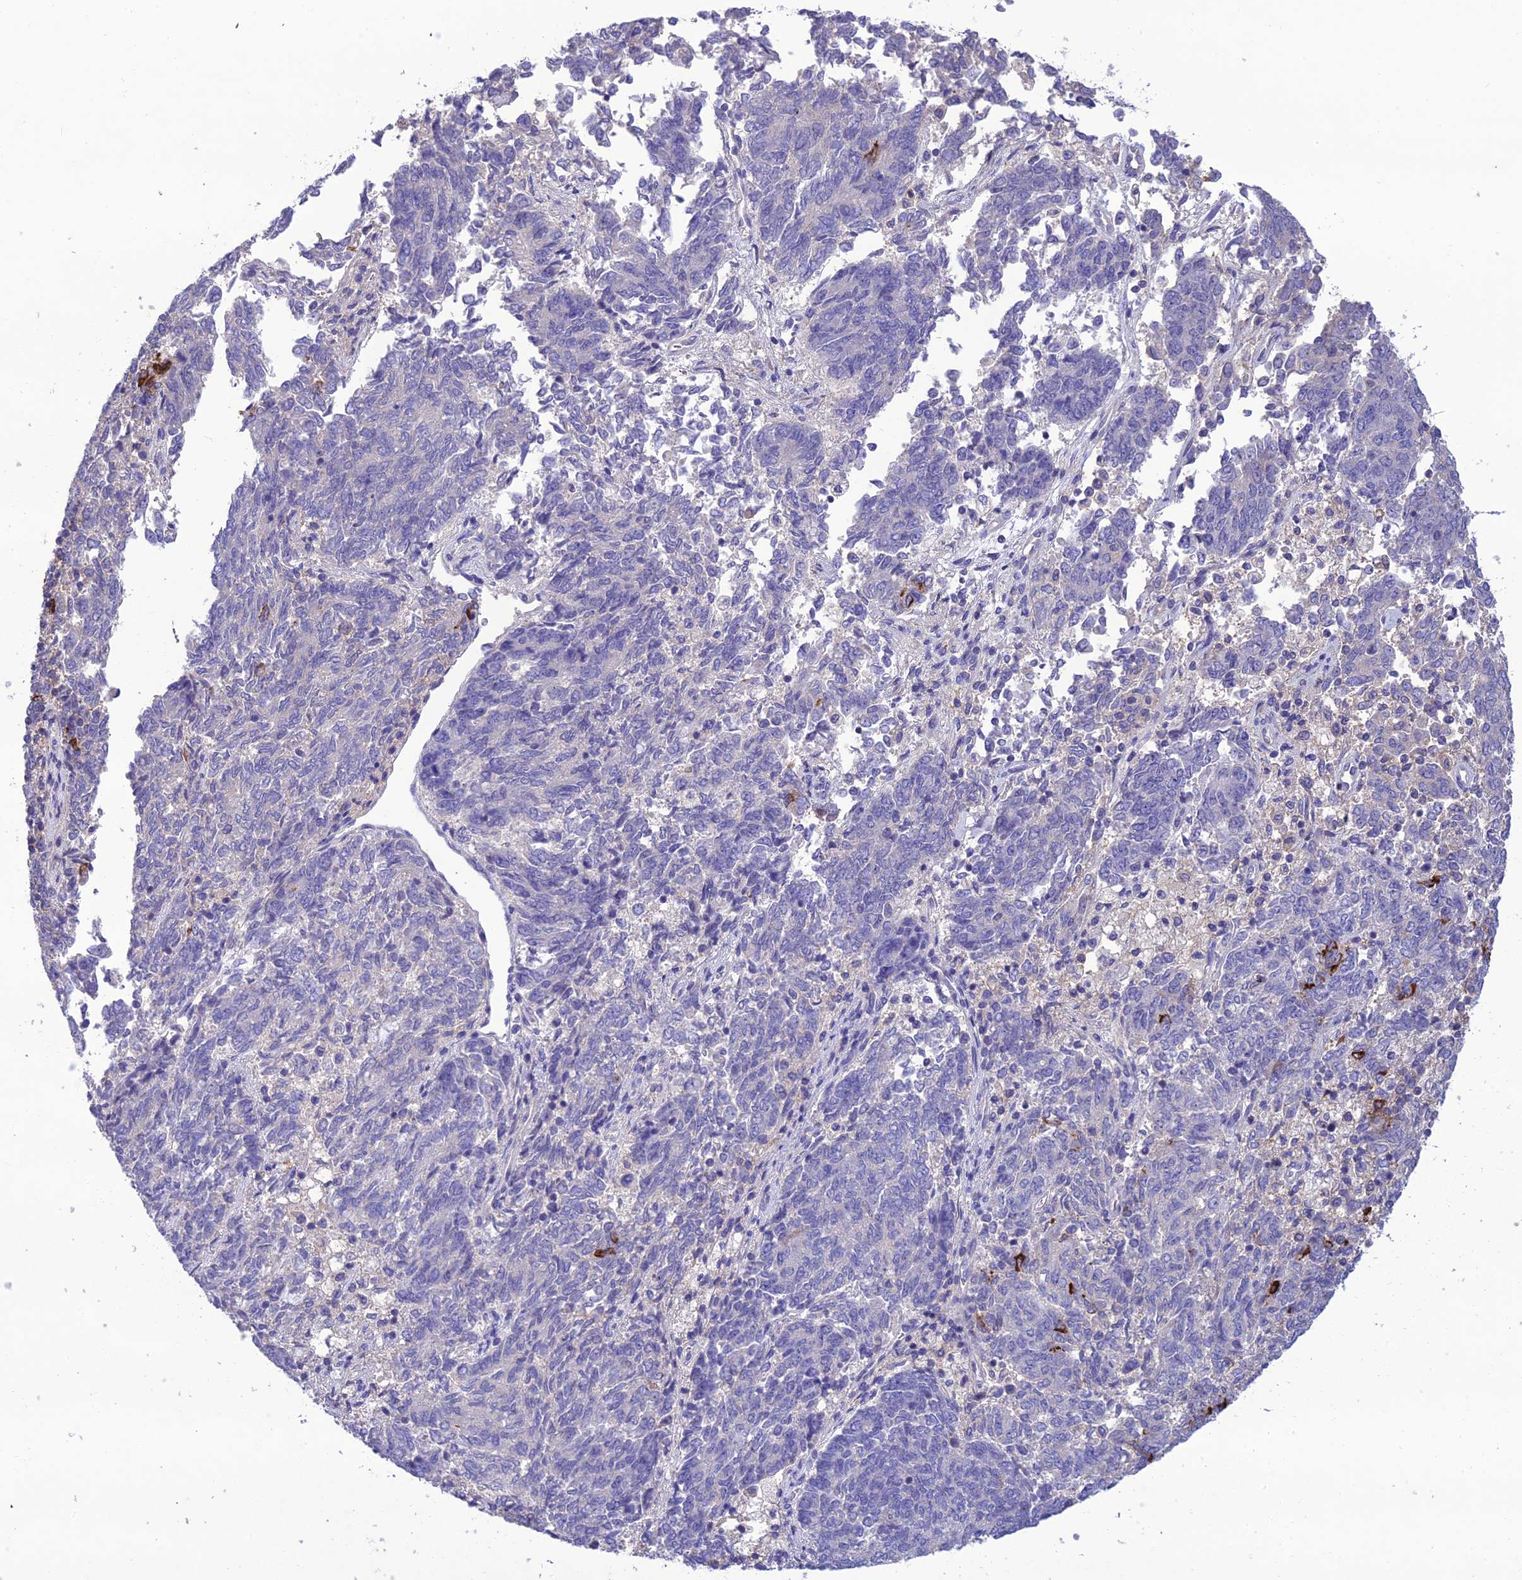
{"staining": {"intensity": "negative", "quantity": "none", "location": "none"}, "tissue": "endometrial cancer", "cell_type": "Tumor cells", "image_type": "cancer", "snomed": [{"axis": "morphology", "description": "Adenocarcinoma, NOS"}, {"axis": "topography", "description": "Endometrium"}], "caption": "Endometrial cancer was stained to show a protein in brown. There is no significant positivity in tumor cells.", "gene": "SNX24", "patient": {"sex": "female", "age": 80}}